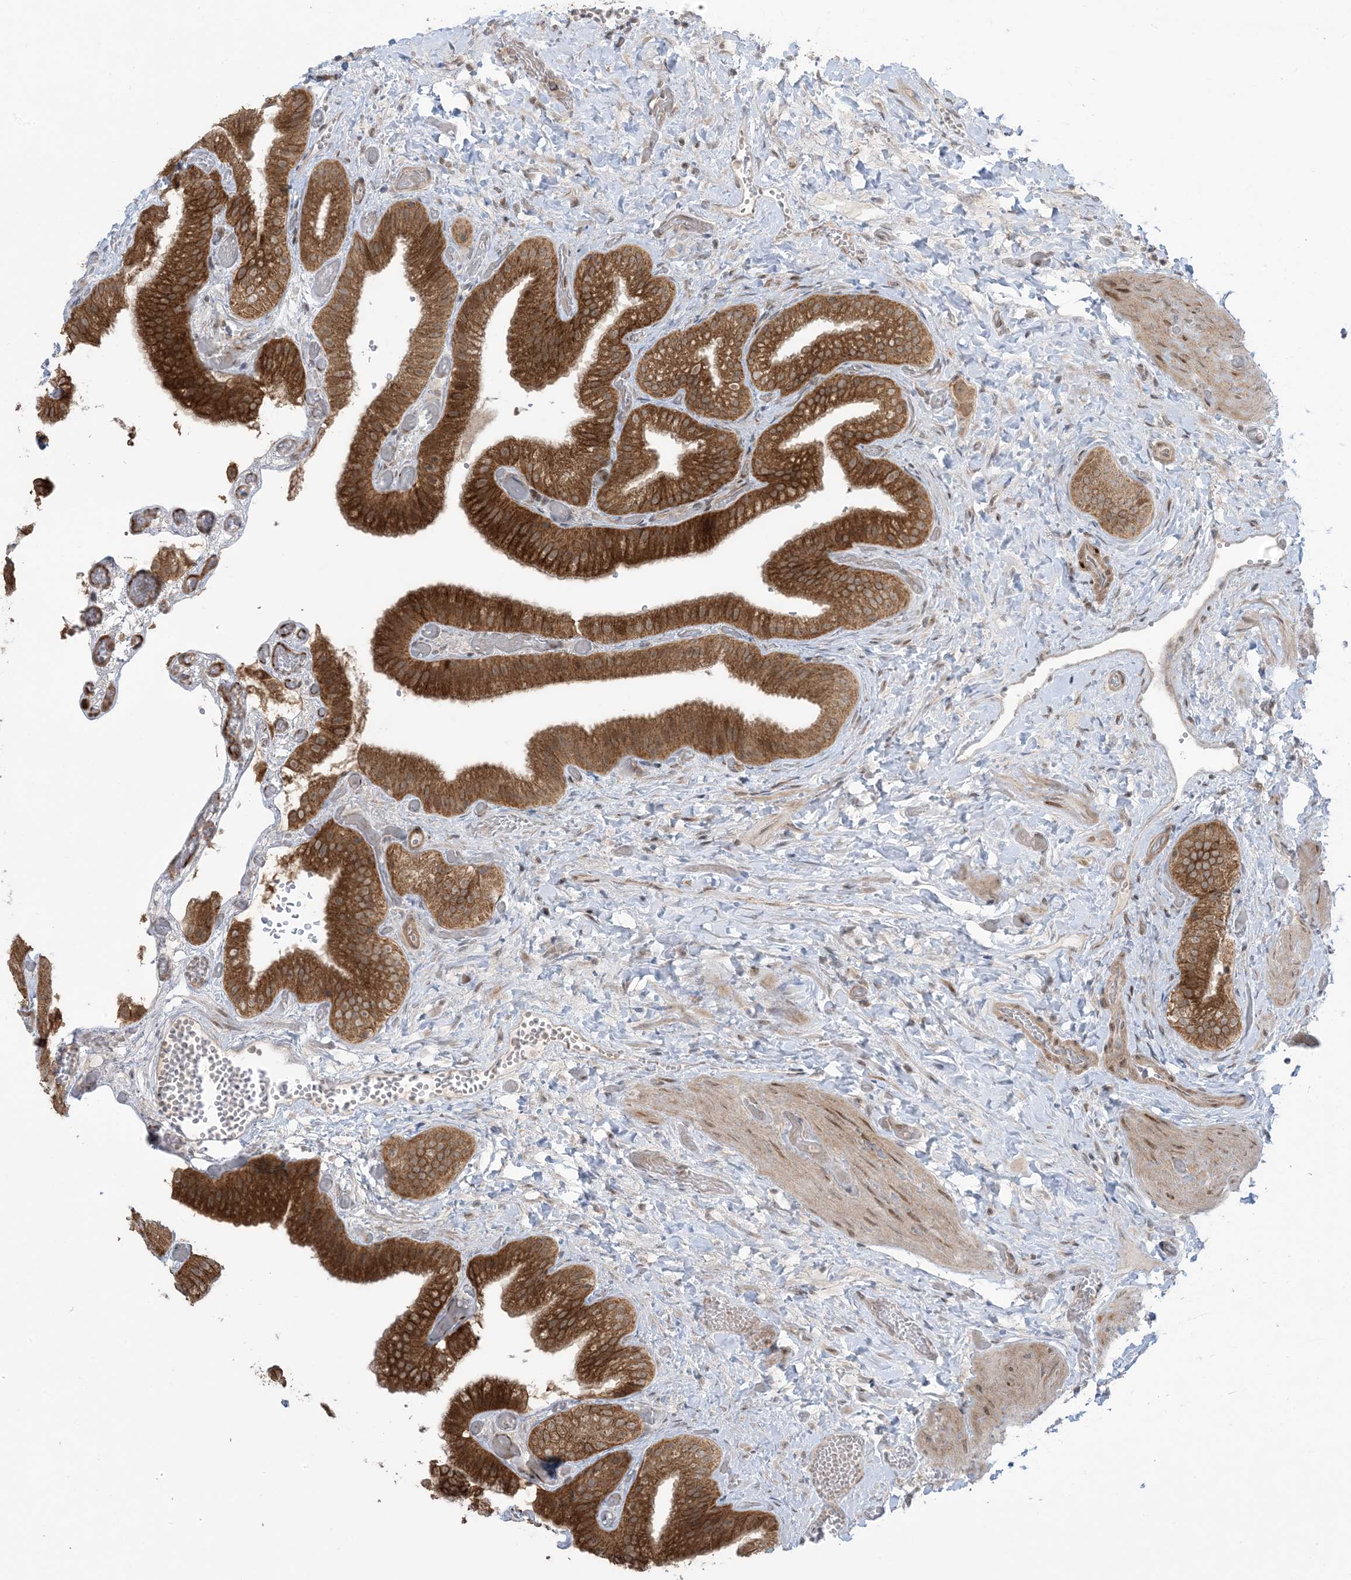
{"staining": {"intensity": "strong", "quantity": ">75%", "location": "cytoplasmic/membranous"}, "tissue": "gallbladder", "cell_type": "Glandular cells", "image_type": "normal", "snomed": [{"axis": "morphology", "description": "Normal tissue, NOS"}, {"axis": "topography", "description": "Gallbladder"}], "caption": "Immunohistochemistry (IHC) histopathology image of normal human gallbladder stained for a protein (brown), which reveals high levels of strong cytoplasmic/membranous positivity in about >75% of glandular cells.", "gene": "PHLDB2", "patient": {"sex": "female", "age": 64}}